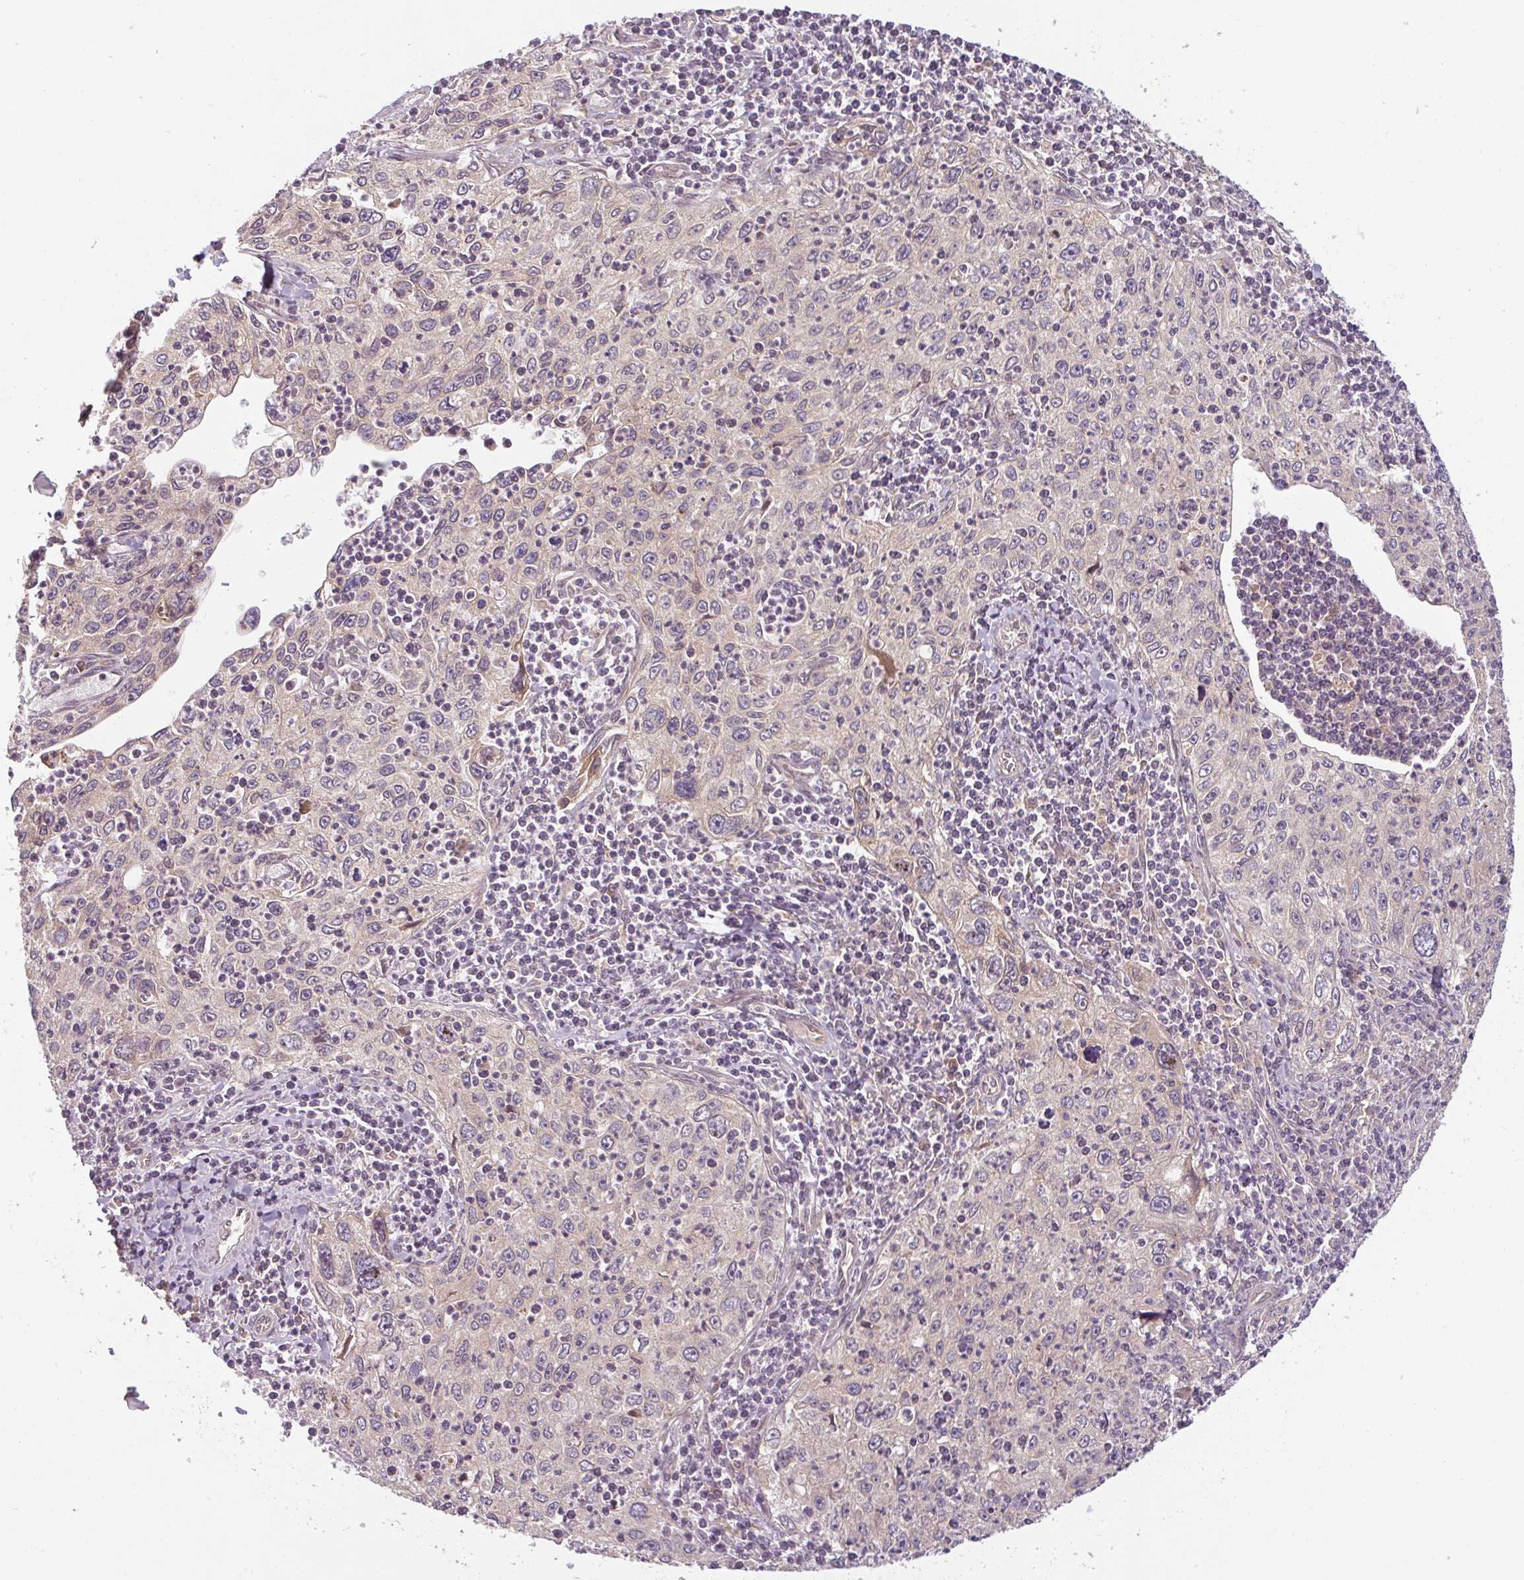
{"staining": {"intensity": "weak", "quantity": "<25%", "location": "nuclear"}, "tissue": "cervical cancer", "cell_type": "Tumor cells", "image_type": "cancer", "snomed": [{"axis": "morphology", "description": "Squamous cell carcinoma, NOS"}, {"axis": "topography", "description": "Cervix"}], "caption": "IHC micrograph of human cervical squamous cell carcinoma stained for a protein (brown), which exhibits no positivity in tumor cells.", "gene": "RNF31", "patient": {"sex": "female", "age": 30}}